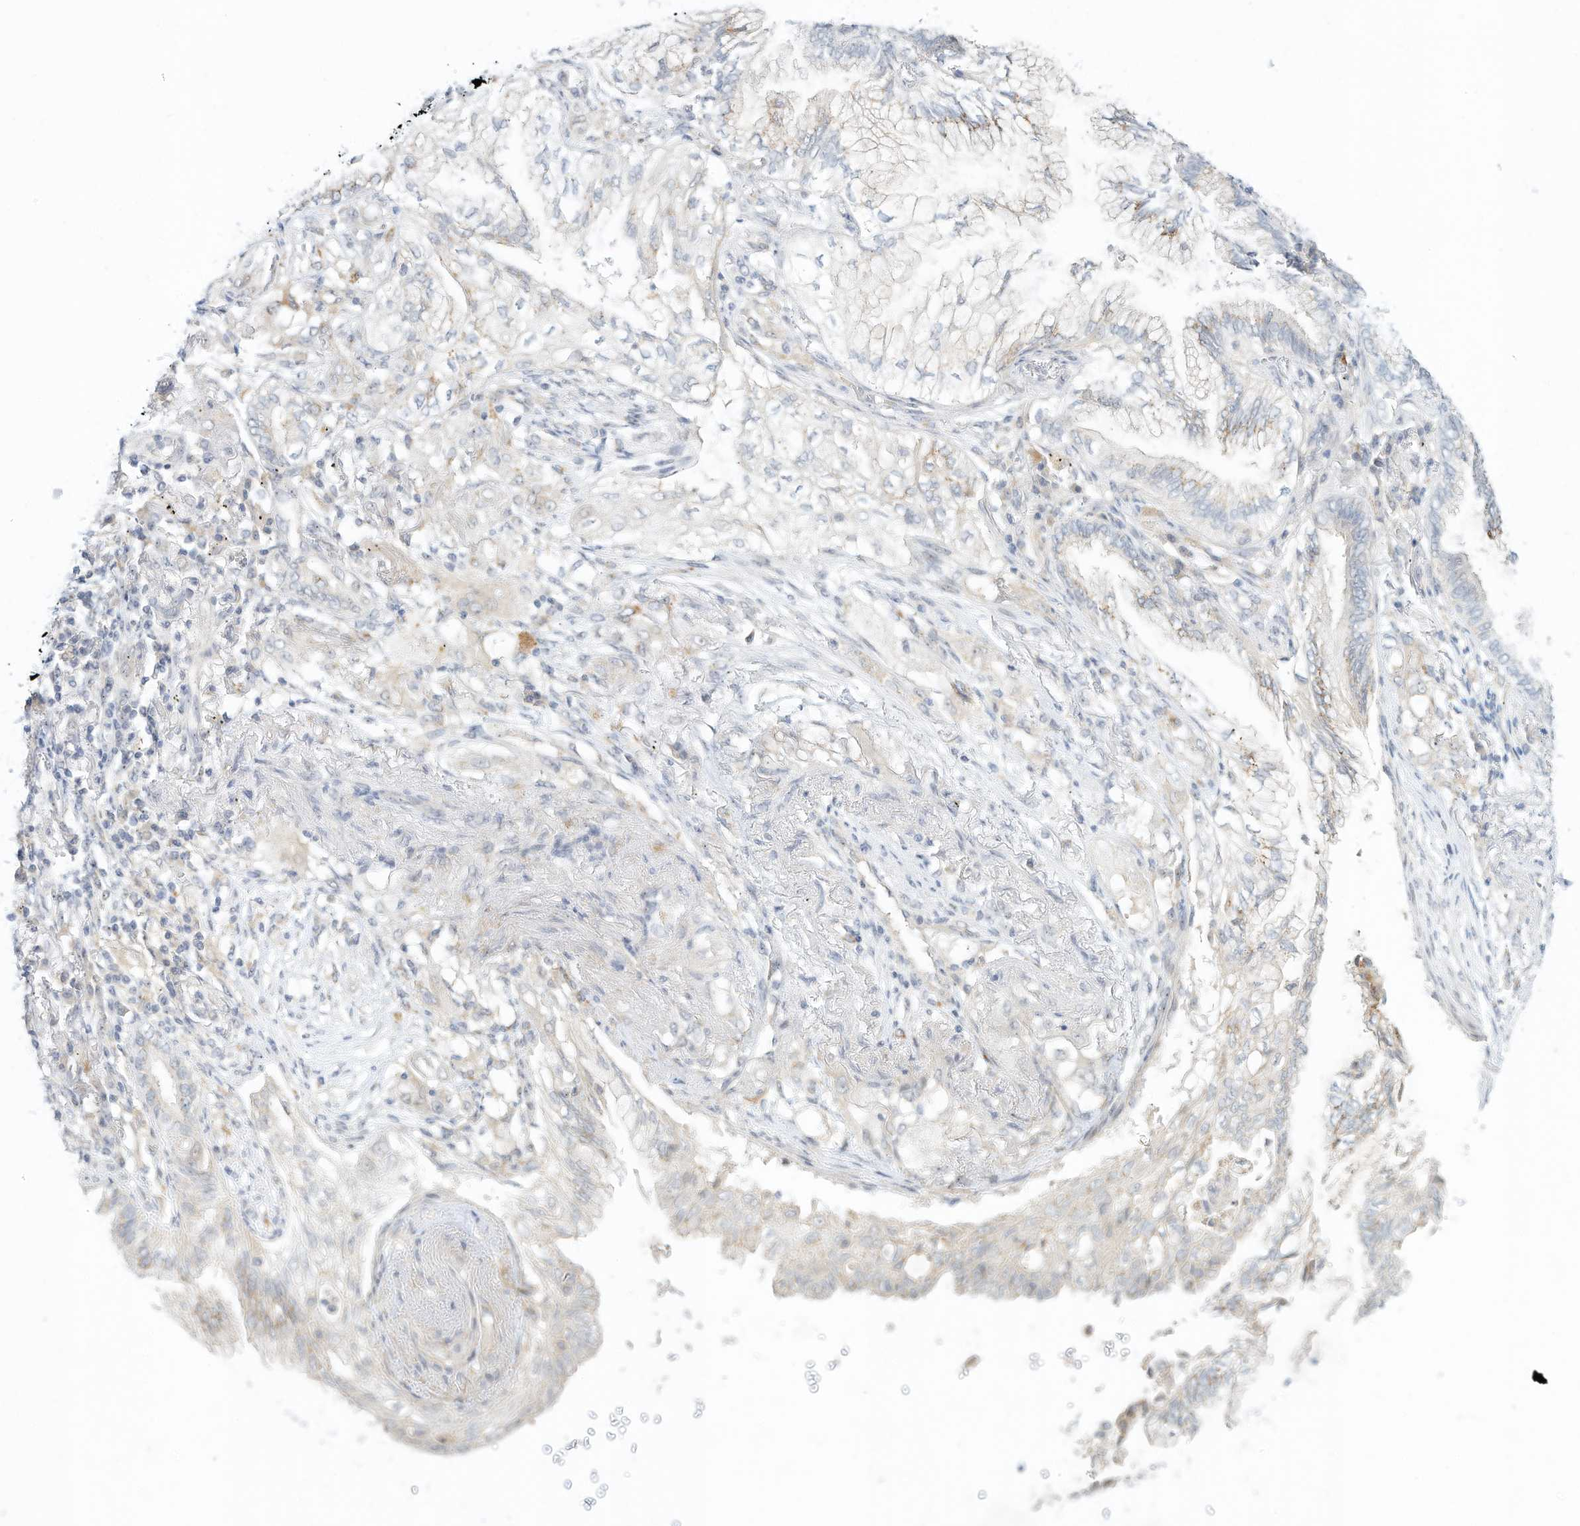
{"staining": {"intensity": "weak", "quantity": "<25%", "location": "cytoplasmic/membranous"}, "tissue": "lung cancer", "cell_type": "Tumor cells", "image_type": "cancer", "snomed": [{"axis": "morphology", "description": "Adenocarcinoma, NOS"}, {"axis": "topography", "description": "Lung"}], "caption": "Lung adenocarcinoma was stained to show a protein in brown. There is no significant expression in tumor cells.", "gene": "PAK6", "patient": {"sex": "female", "age": 70}}